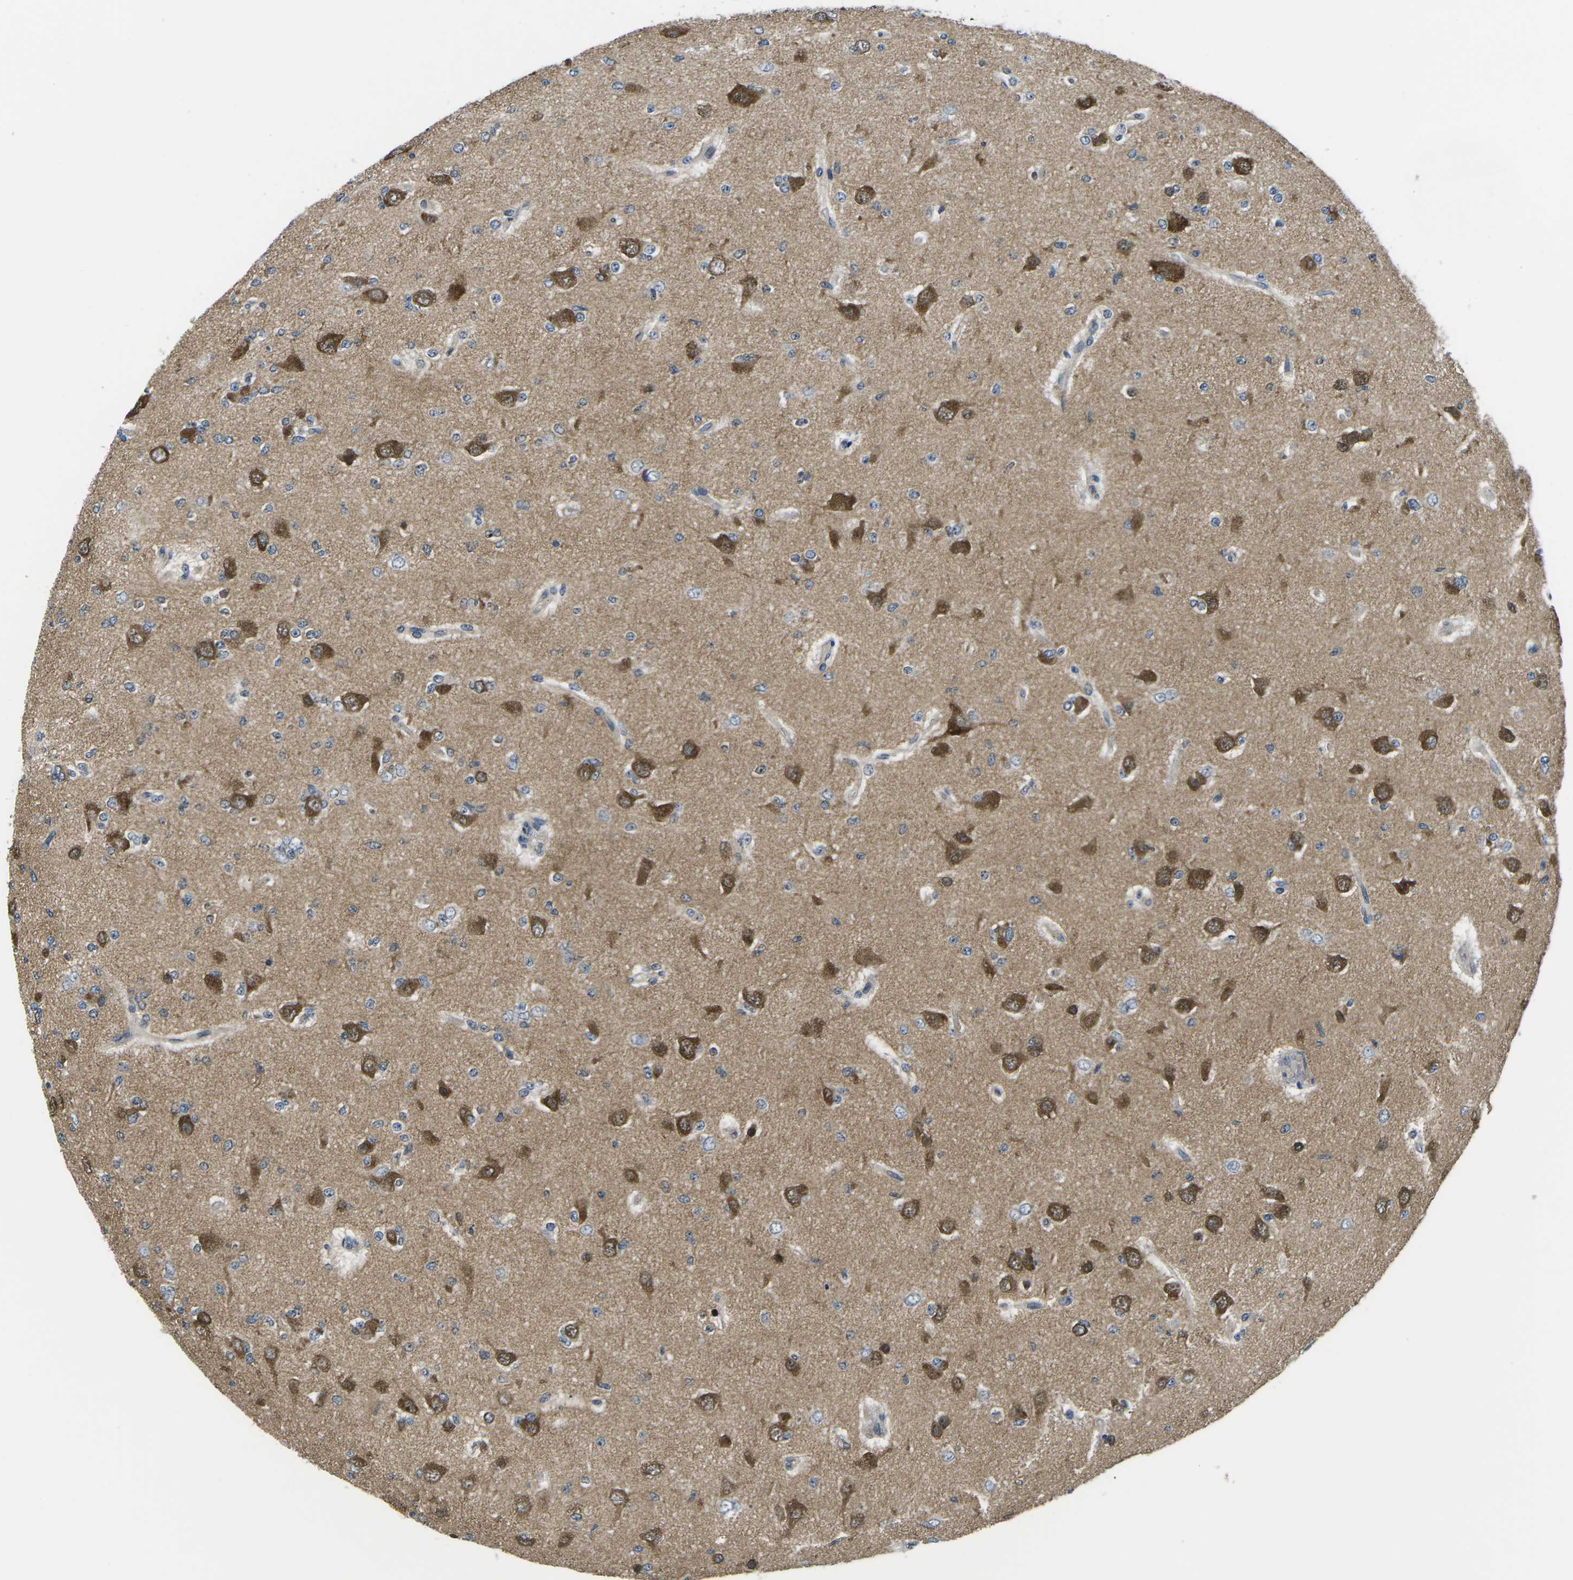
{"staining": {"intensity": "moderate", "quantity": ">75%", "location": "cytoplasmic/membranous"}, "tissue": "glioma", "cell_type": "Tumor cells", "image_type": "cancer", "snomed": [{"axis": "morphology", "description": "Glioma, malignant, Low grade"}, {"axis": "topography", "description": "Brain"}], "caption": "Moderate cytoplasmic/membranous staining is present in approximately >75% of tumor cells in glioma.", "gene": "GSK3B", "patient": {"sex": "male", "age": 38}}